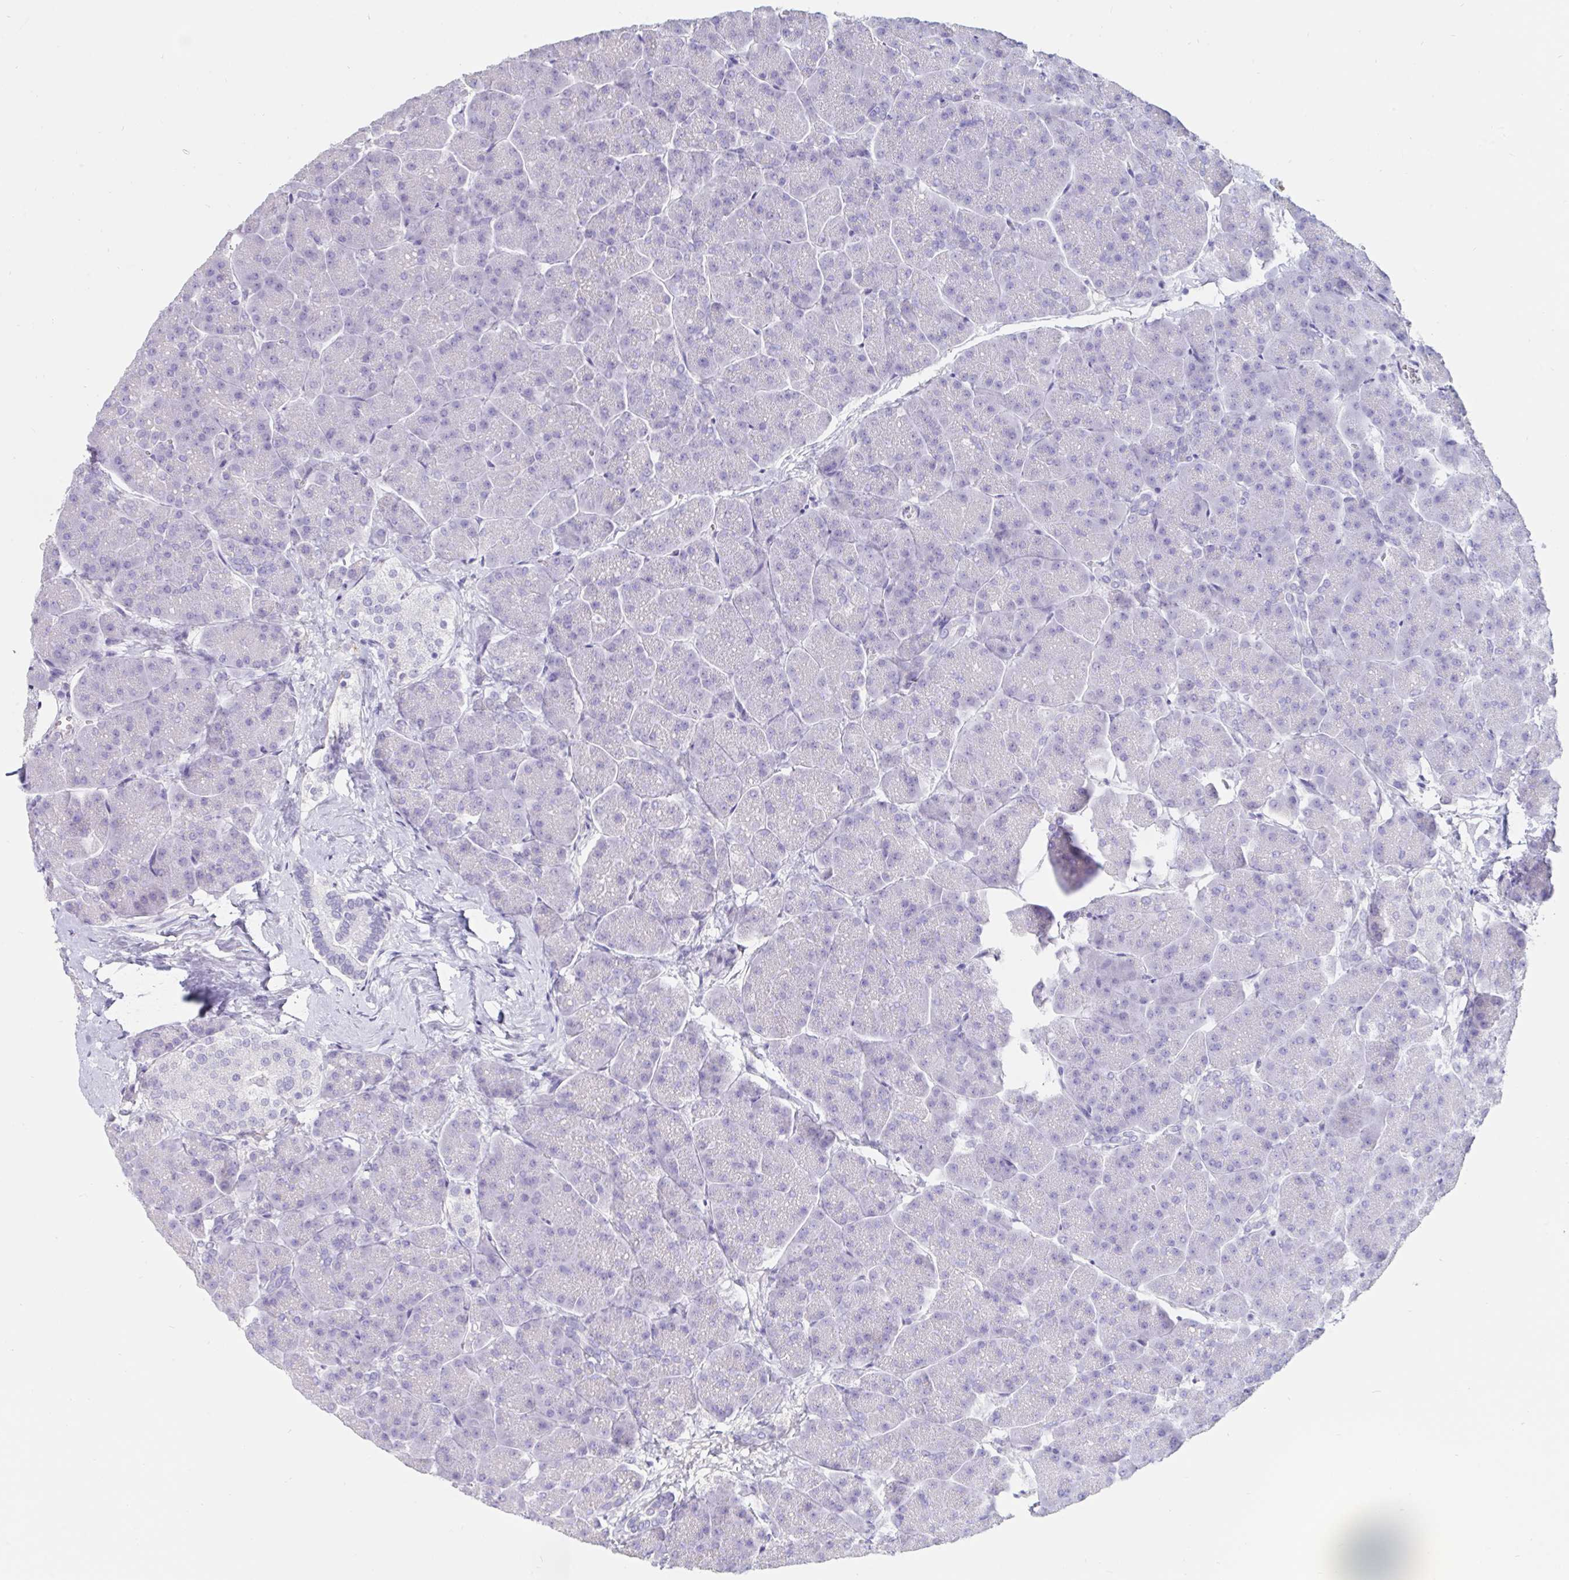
{"staining": {"intensity": "negative", "quantity": "none", "location": "none"}, "tissue": "pancreas", "cell_type": "Exocrine glandular cells", "image_type": "normal", "snomed": [{"axis": "morphology", "description": "Normal tissue, NOS"}, {"axis": "topography", "description": "Pancreas"}, {"axis": "topography", "description": "Peripheral nerve tissue"}], "caption": "Immunohistochemistry image of benign pancreas stained for a protein (brown), which displays no expression in exocrine glandular cells.", "gene": "TNNC1", "patient": {"sex": "male", "age": 54}}